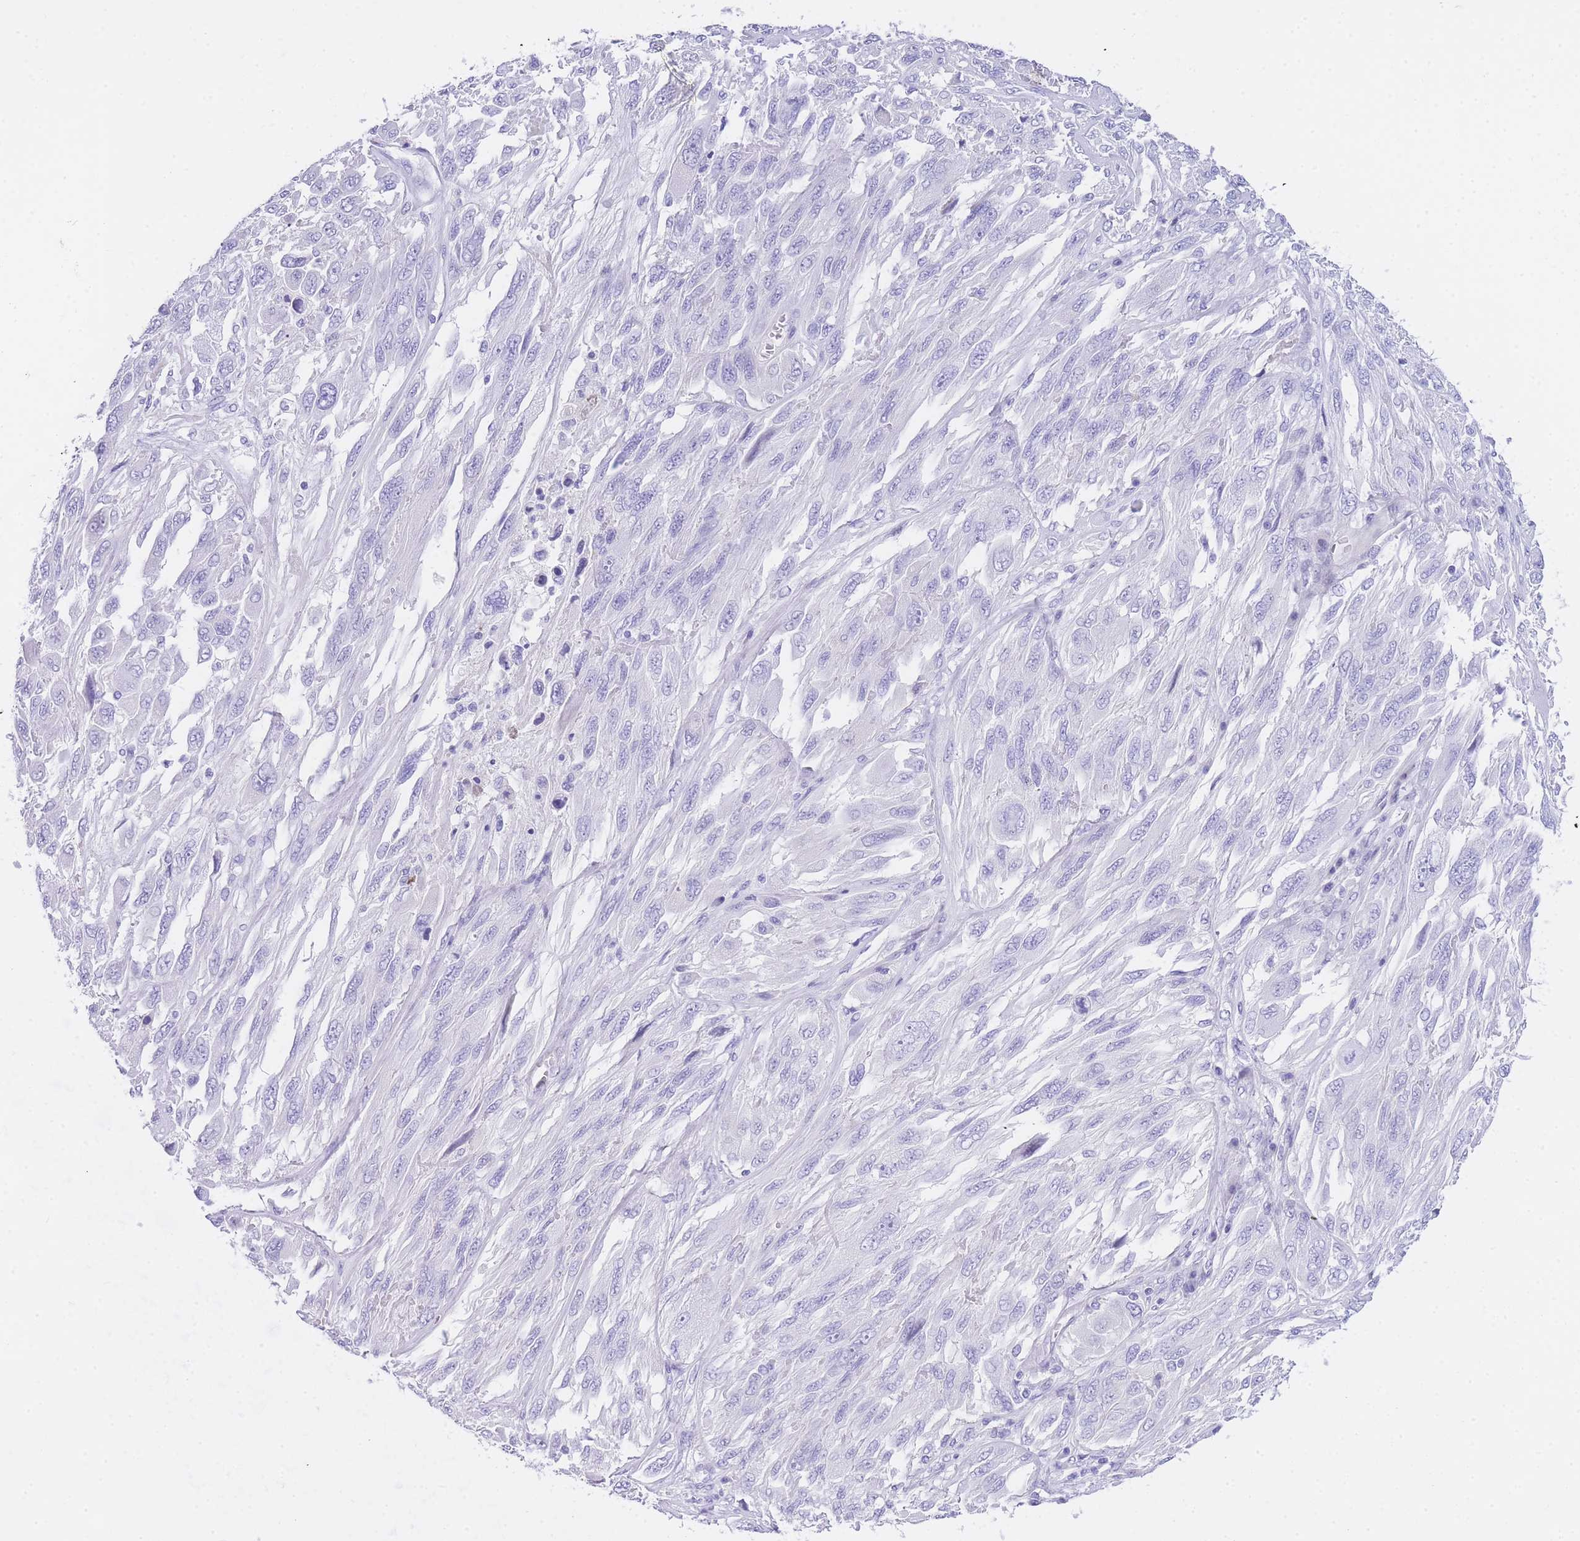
{"staining": {"intensity": "negative", "quantity": "none", "location": "none"}, "tissue": "melanoma", "cell_type": "Tumor cells", "image_type": "cancer", "snomed": [{"axis": "morphology", "description": "Malignant melanoma, NOS"}, {"axis": "topography", "description": "Skin"}], "caption": "Immunohistochemical staining of human melanoma shows no significant staining in tumor cells.", "gene": "TIFAB", "patient": {"sex": "female", "age": 91}}